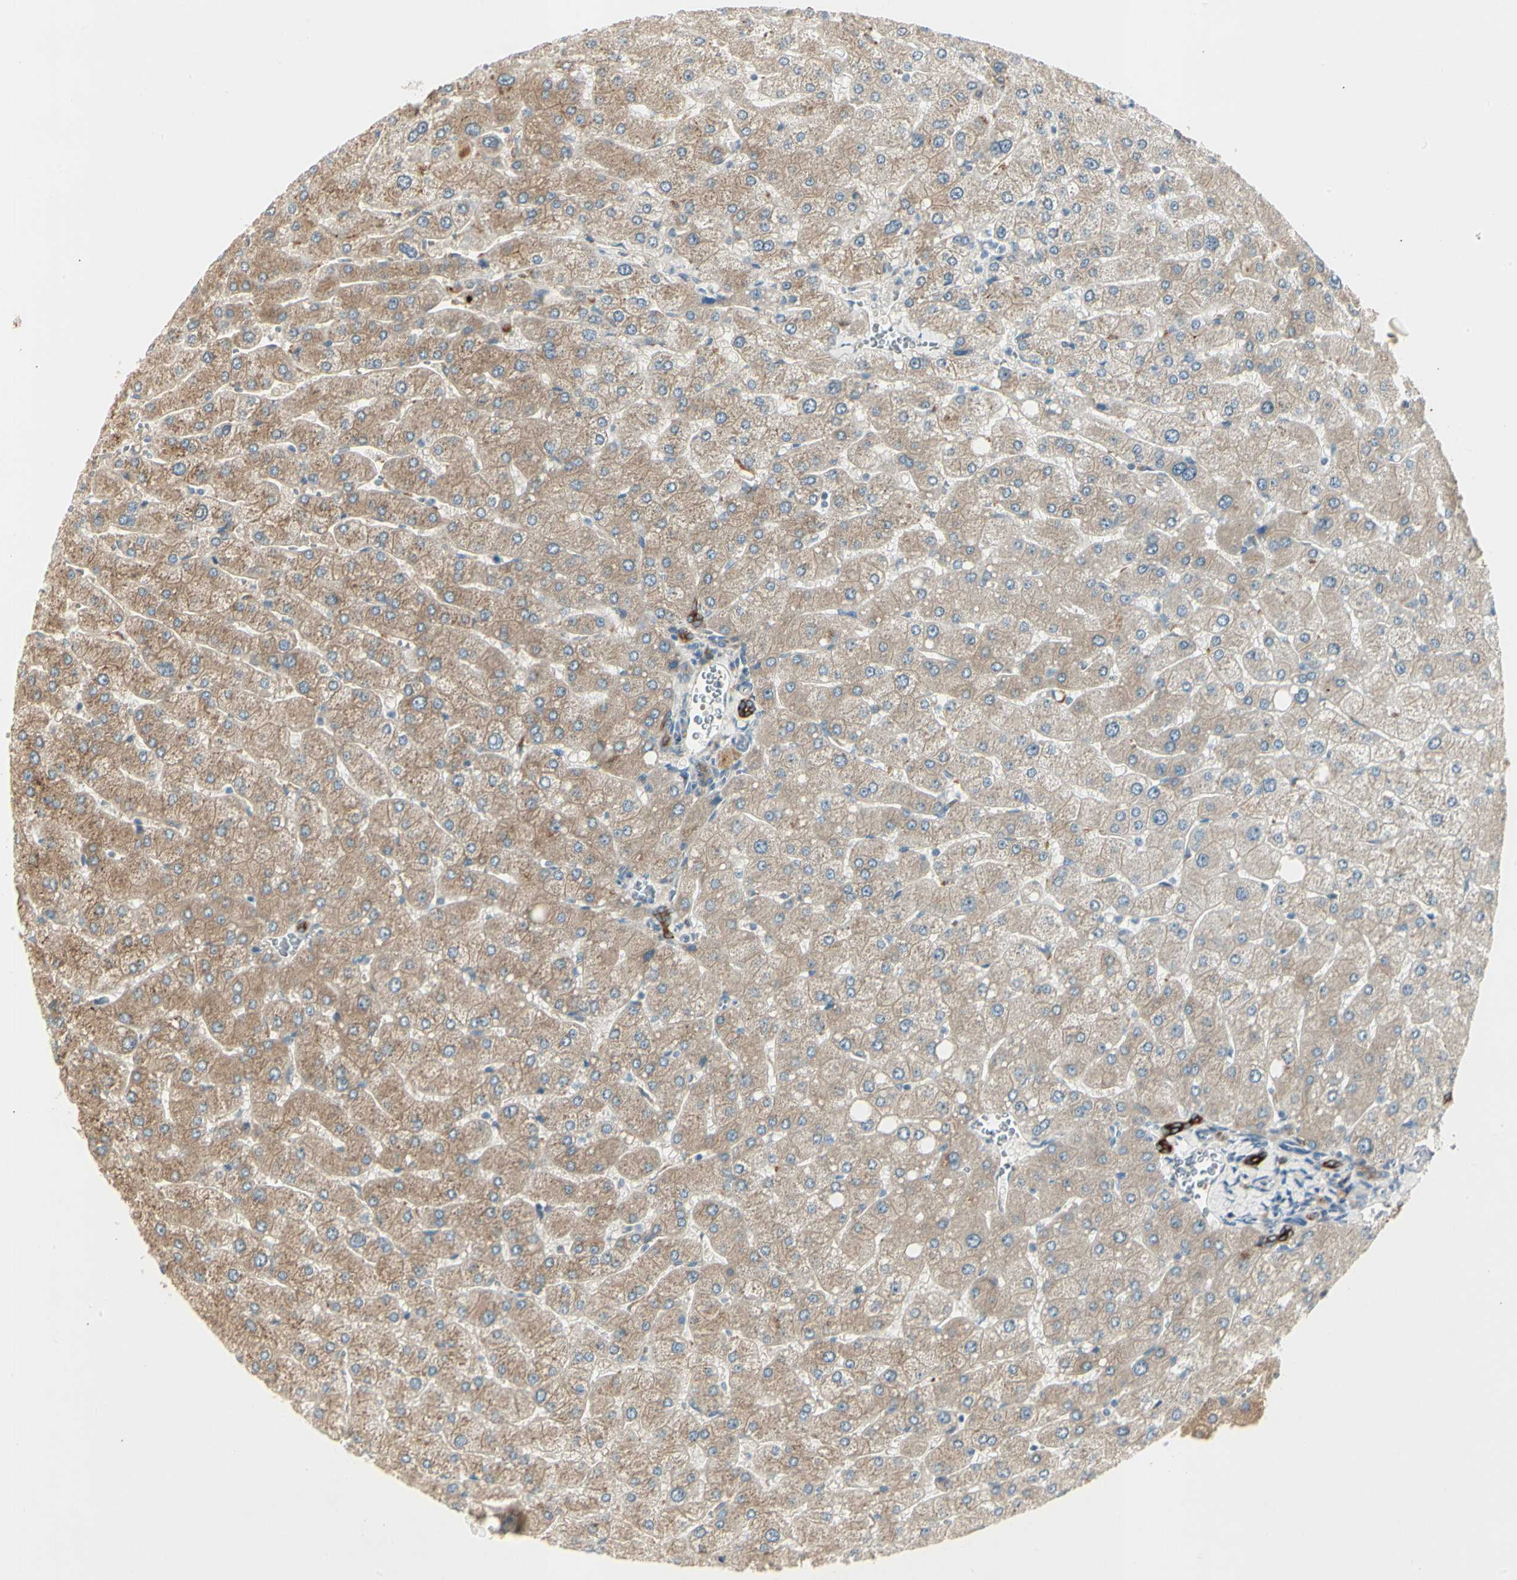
{"staining": {"intensity": "strong", "quantity": ">75%", "location": "cytoplasmic/membranous"}, "tissue": "liver", "cell_type": "Cholangiocytes", "image_type": "normal", "snomed": [{"axis": "morphology", "description": "Normal tissue, NOS"}, {"axis": "topography", "description": "Liver"}], "caption": "Immunohistochemistry (IHC) (DAB (3,3'-diaminobenzidine)) staining of normal liver demonstrates strong cytoplasmic/membranous protein staining in about >75% of cholangiocytes.", "gene": "SKIL", "patient": {"sex": "male", "age": 55}}